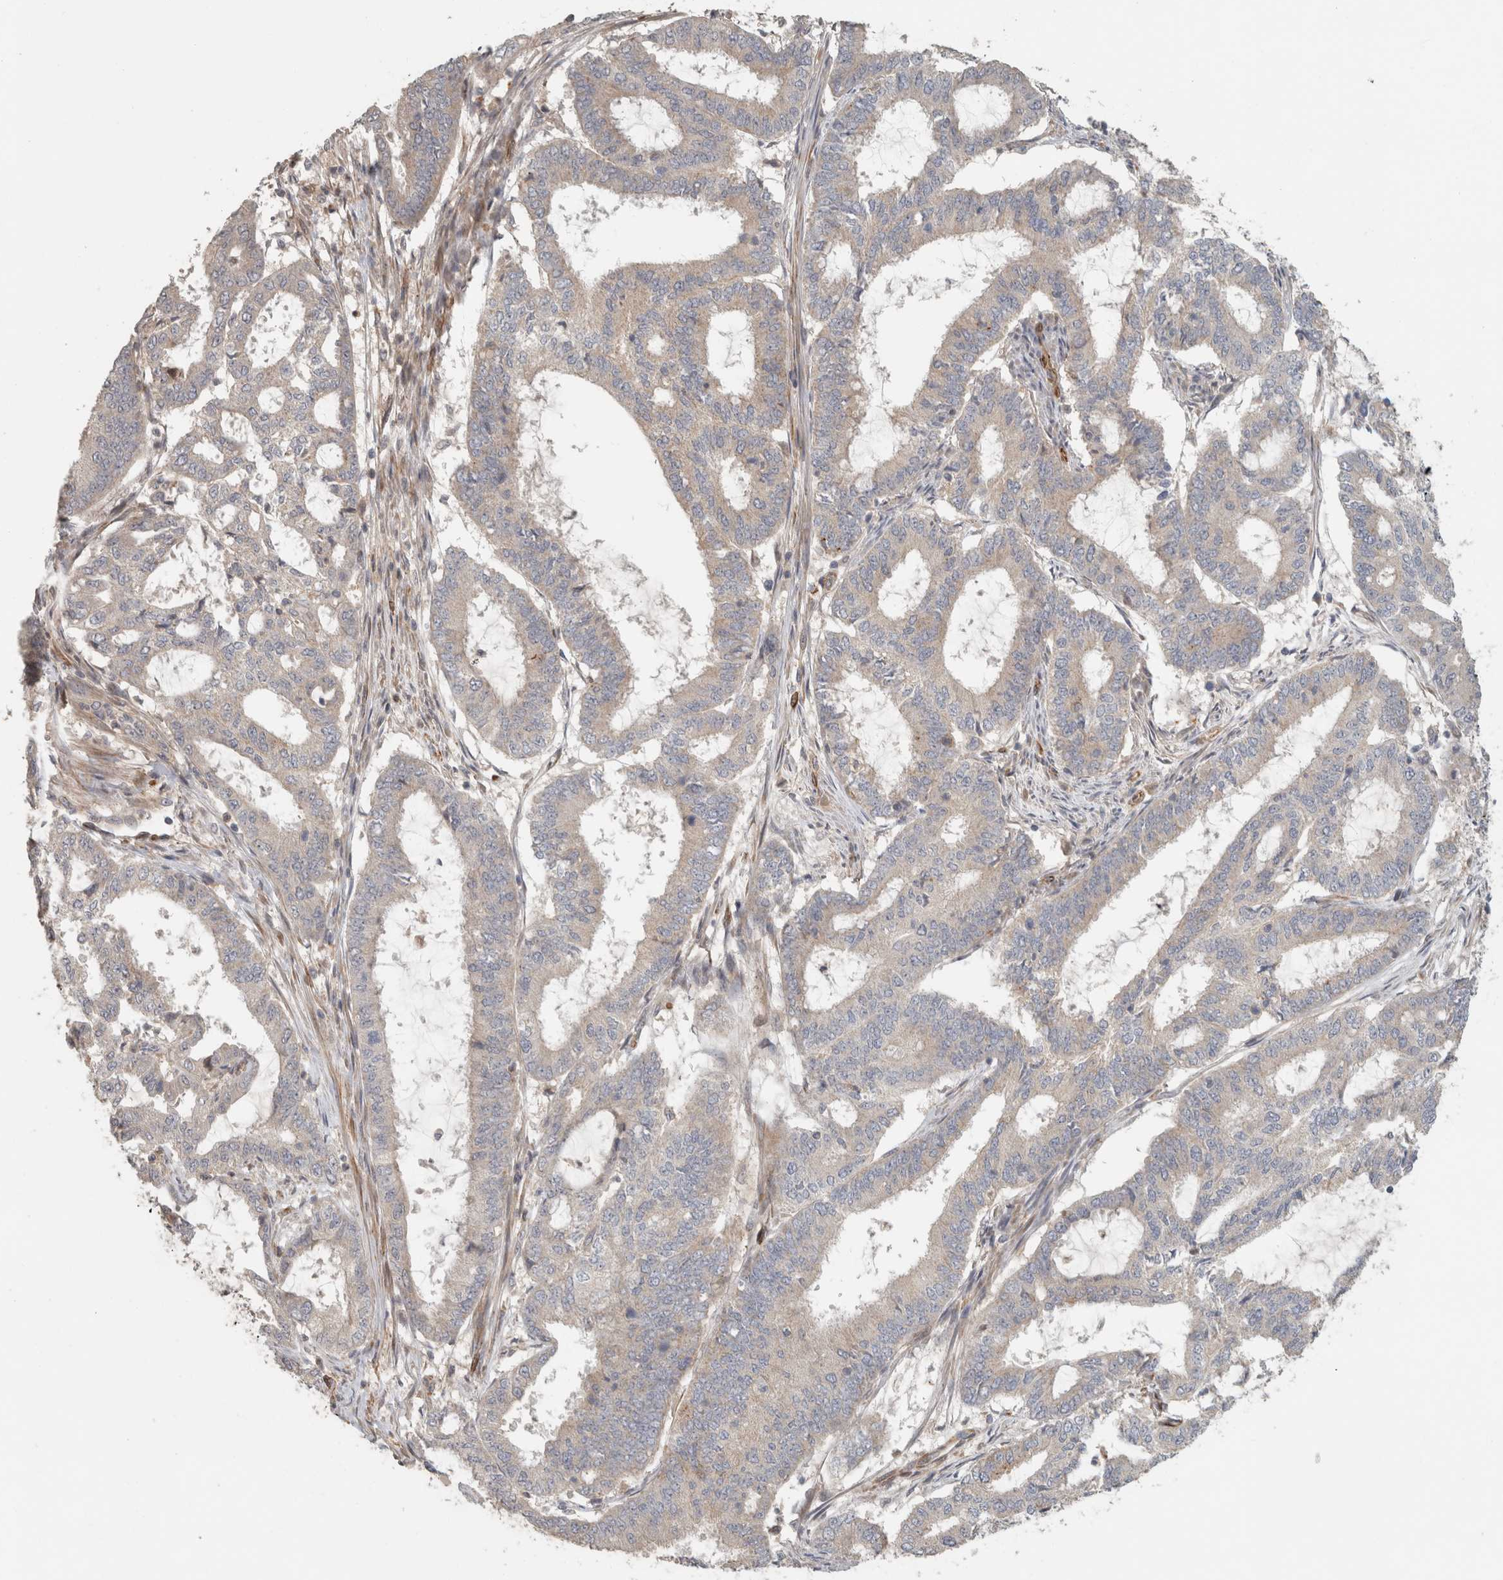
{"staining": {"intensity": "negative", "quantity": "none", "location": "none"}, "tissue": "endometrial cancer", "cell_type": "Tumor cells", "image_type": "cancer", "snomed": [{"axis": "morphology", "description": "Adenocarcinoma, NOS"}, {"axis": "topography", "description": "Endometrium"}], "caption": "Micrograph shows no protein positivity in tumor cells of adenocarcinoma (endometrial) tissue.", "gene": "SIPA1L2", "patient": {"sex": "female", "age": 51}}